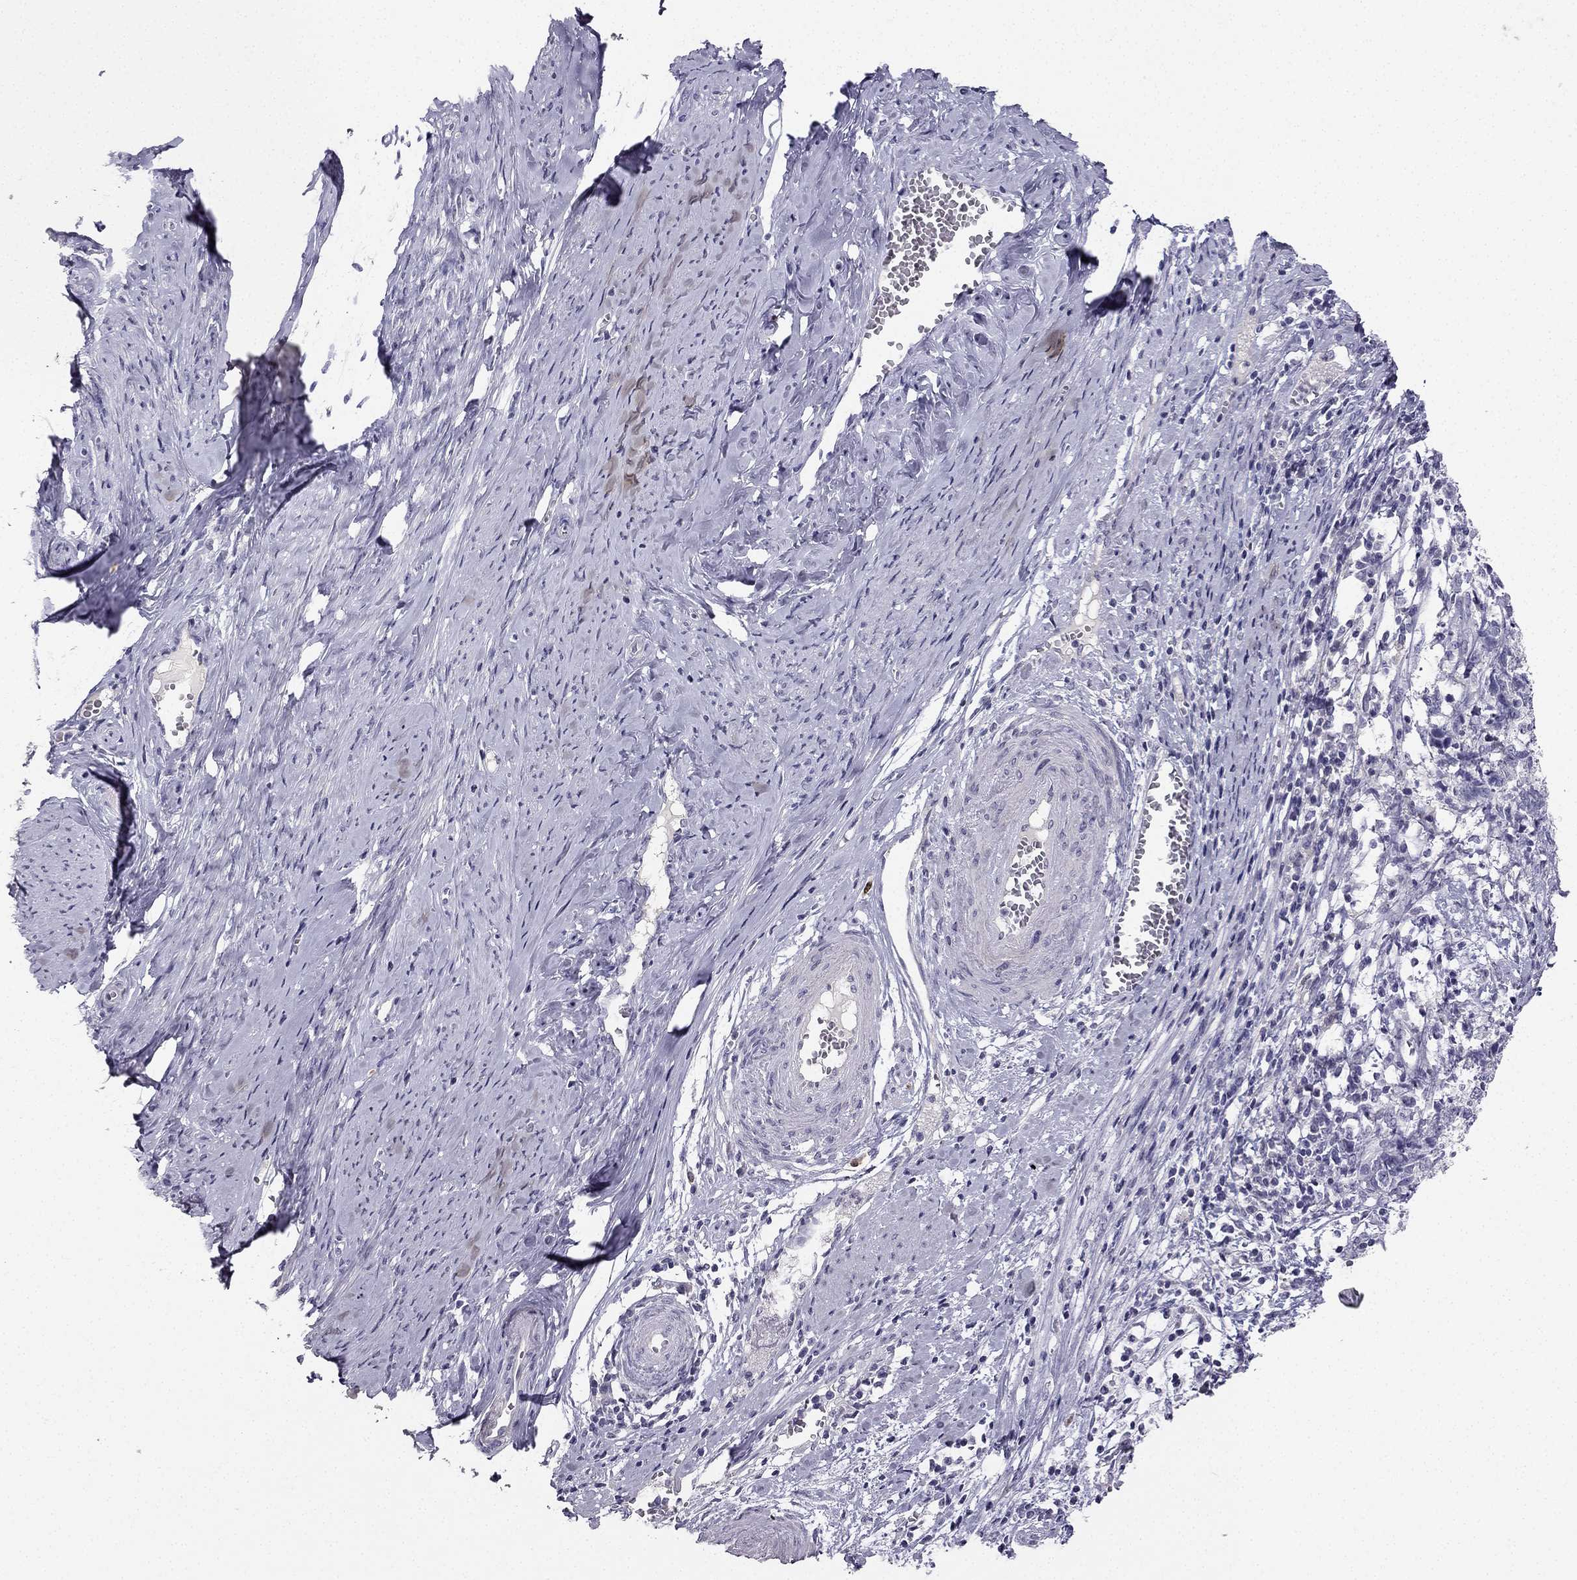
{"staining": {"intensity": "negative", "quantity": "none", "location": "none"}, "tissue": "cervical cancer", "cell_type": "Tumor cells", "image_type": "cancer", "snomed": [{"axis": "morphology", "description": "Squamous cell carcinoma, NOS"}, {"axis": "topography", "description": "Cervix"}], "caption": "Cervical cancer was stained to show a protein in brown. There is no significant expression in tumor cells.", "gene": "CALB2", "patient": {"sex": "female", "age": 63}}